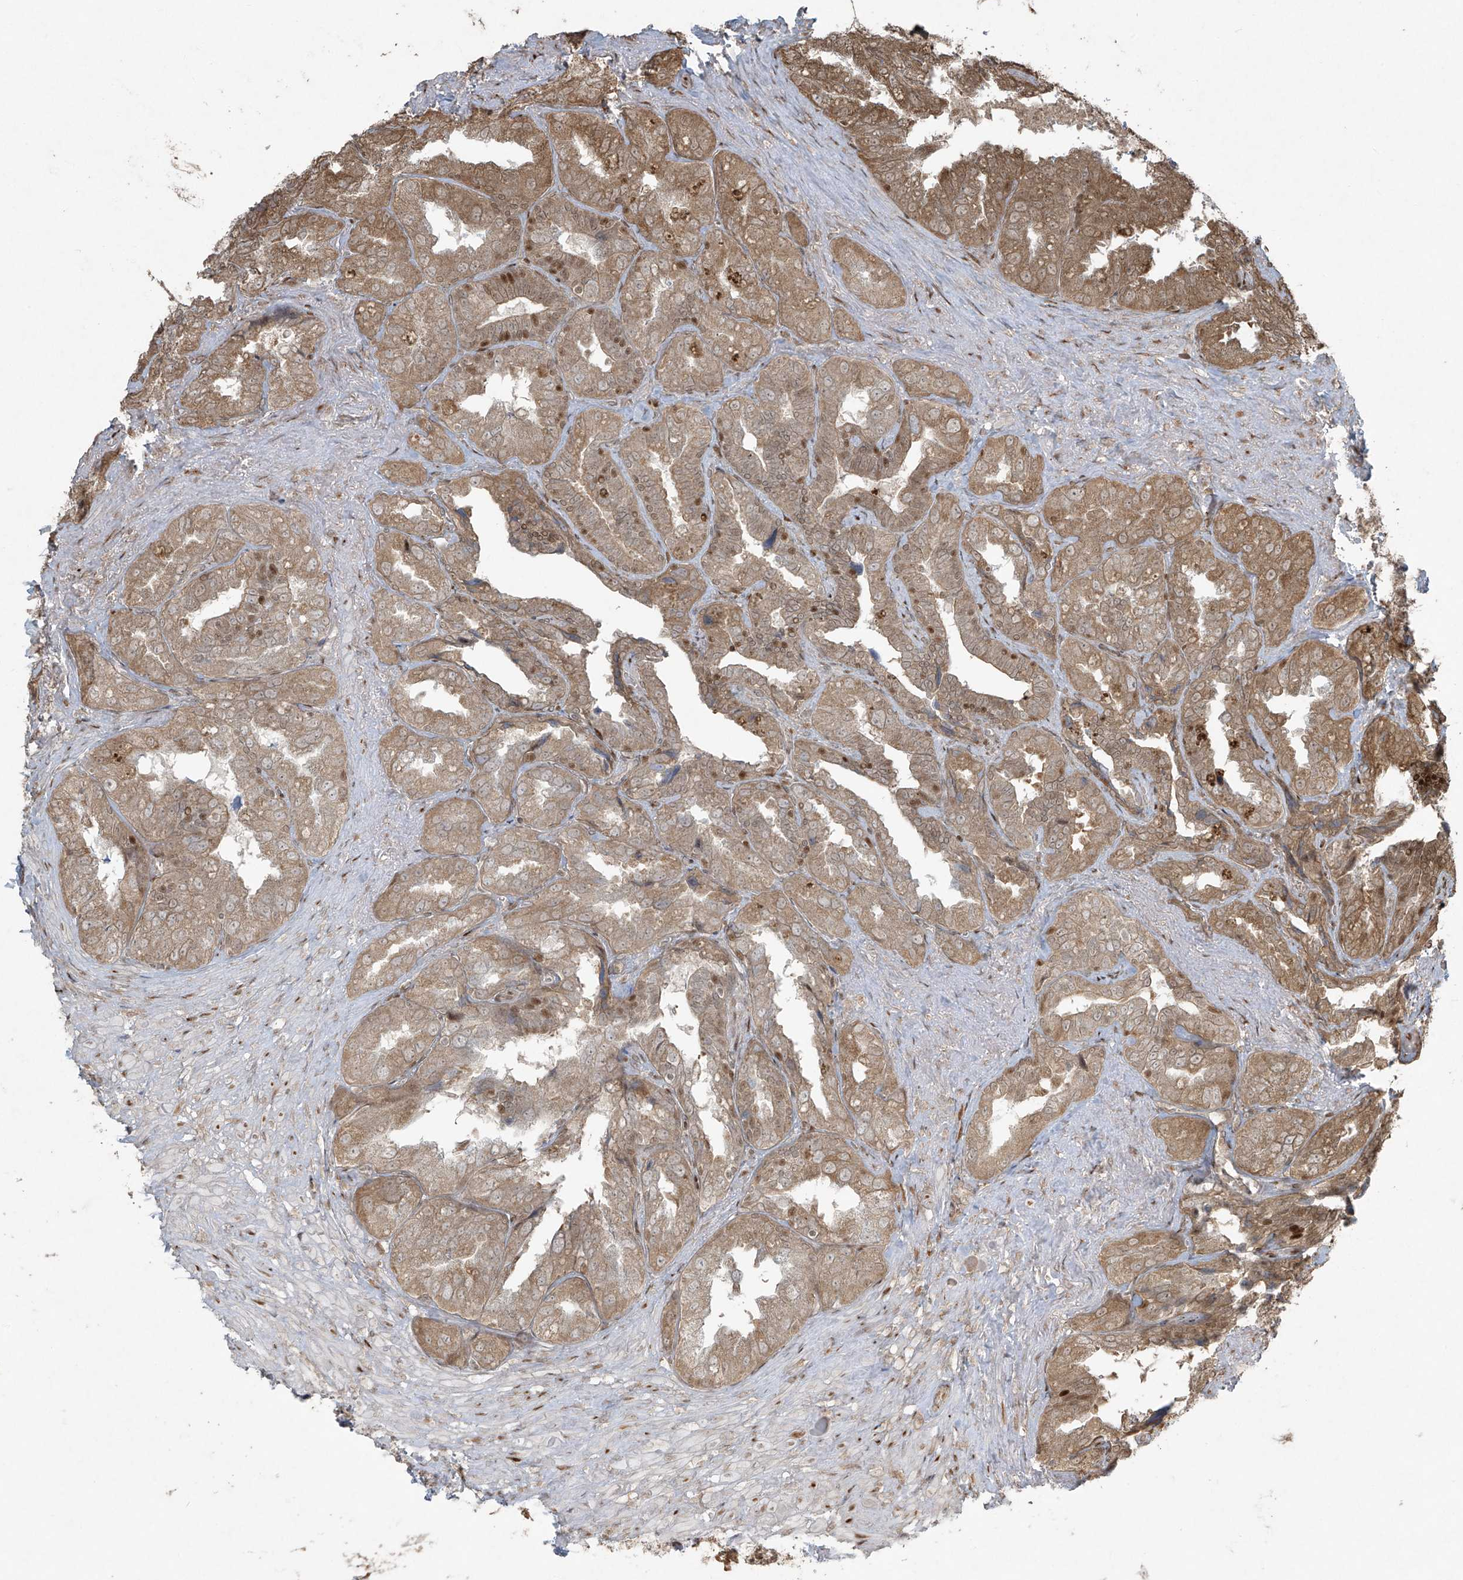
{"staining": {"intensity": "moderate", "quantity": ">75%", "location": "cytoplasmic/membranous,nuclear"}, "tissue": "seminal vesicle", "cell_type": "Glandular cells", "image_type": "normal", "snomed": [{"axis": "morphology", "description": "Normal tissue, NOS"}, {"axis": "topography", "description": "Seminal veicle"}, {"axis": "topography", "description": "Peripheral nerve tissue"}], "caption": "IHC of benign seminal vesicle displays medium levels of moderate cytoplasmic/membranous,nuclear positivity in approximately >75% of glandular cells. (brown staining indicates protein expression, while blue staining denotes nuclei).", "gene": "TTC22", "patient": {"sex": "male", "age": 63}}